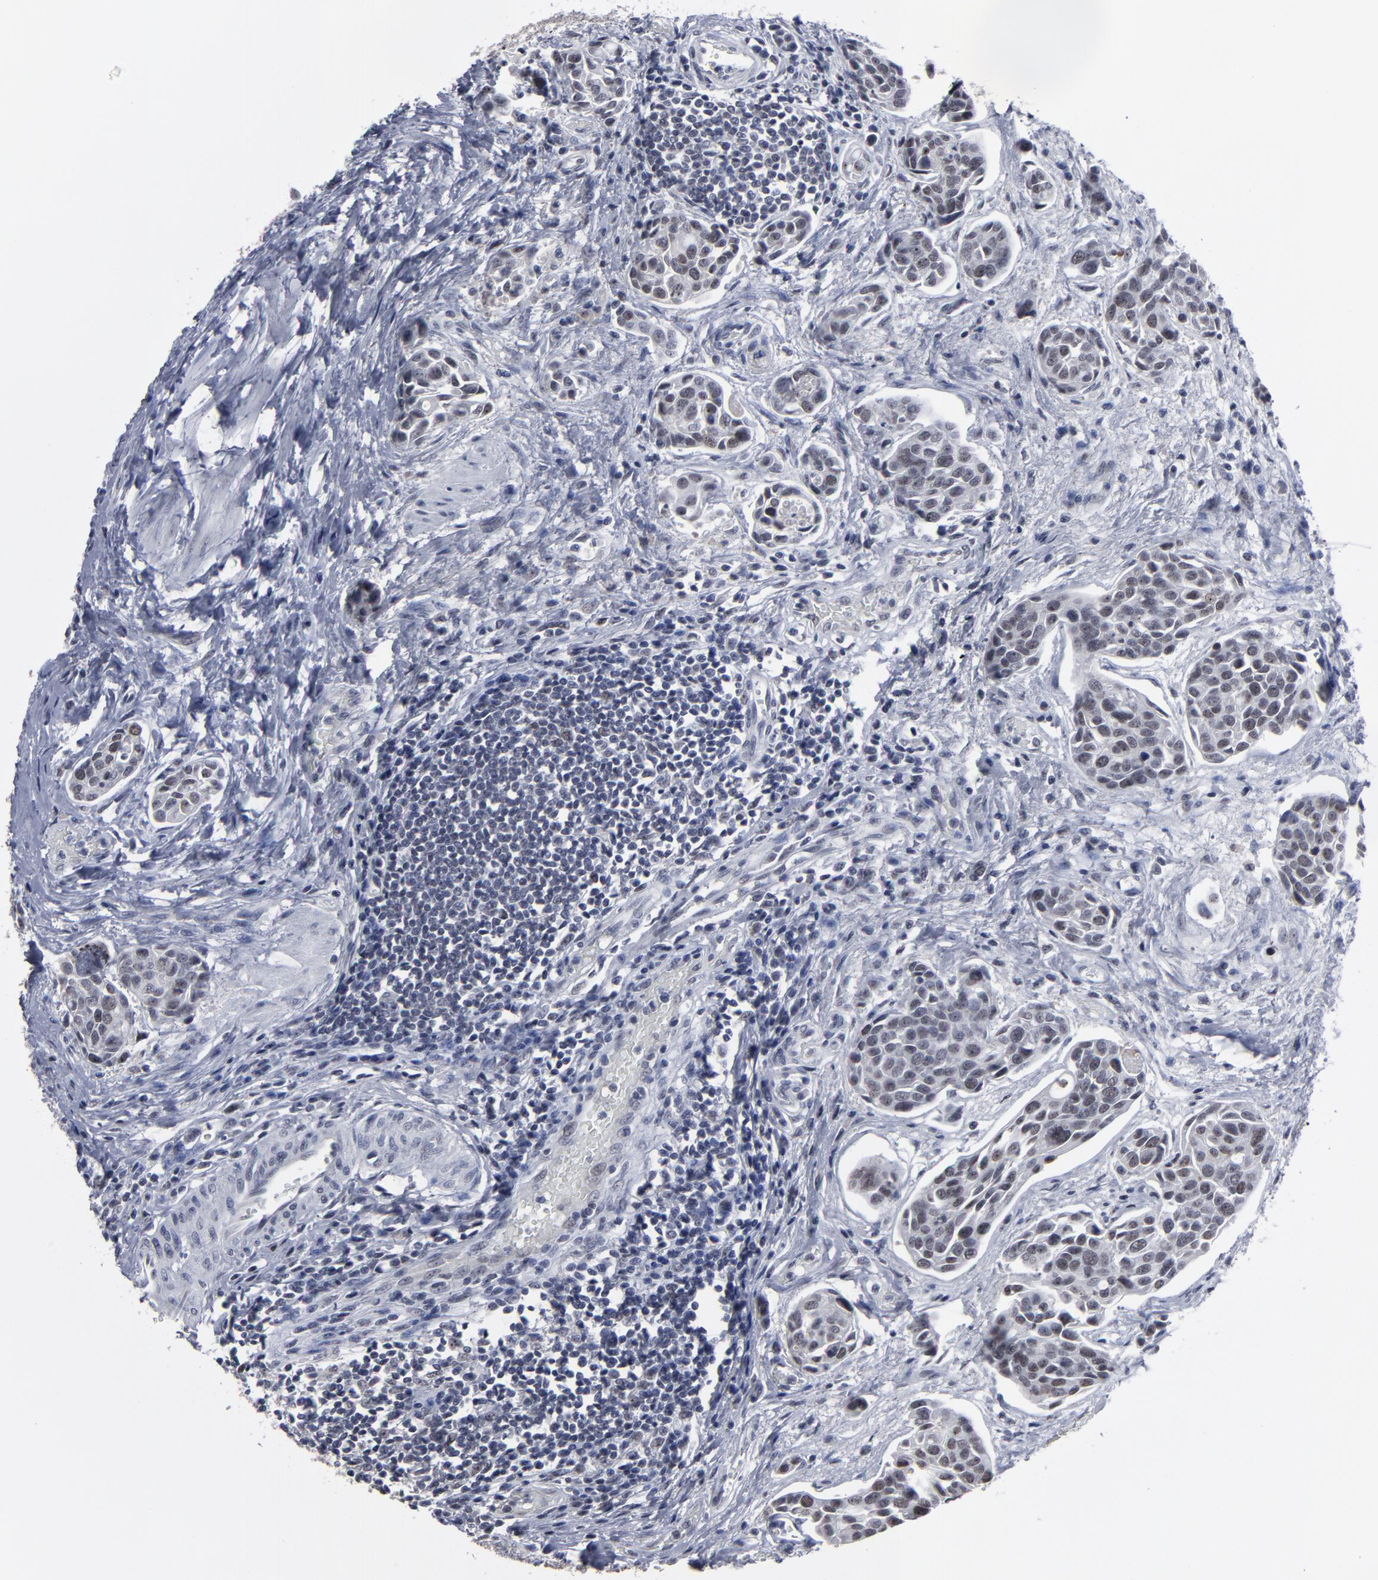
{"staining": {"intensity": "weak", "quantity": "<25%", "location": "nuclear"}, "tissue": "urothelial cancer", "cell_type": "Tumor cells", "image_type": "cancer", "snomed": [{"axis": "morphology", "description": "Urothelial carcinoma, High grade"}, {"axis": "topography", "description": "Urinary bladder"}], "caption": "IHC histopathology image of human urothelial cancer stained for a protein (brown), which shows no staining in tumor cells.", "gene": "SSRP1", "patient": {"sex": "male", "age": 78}}